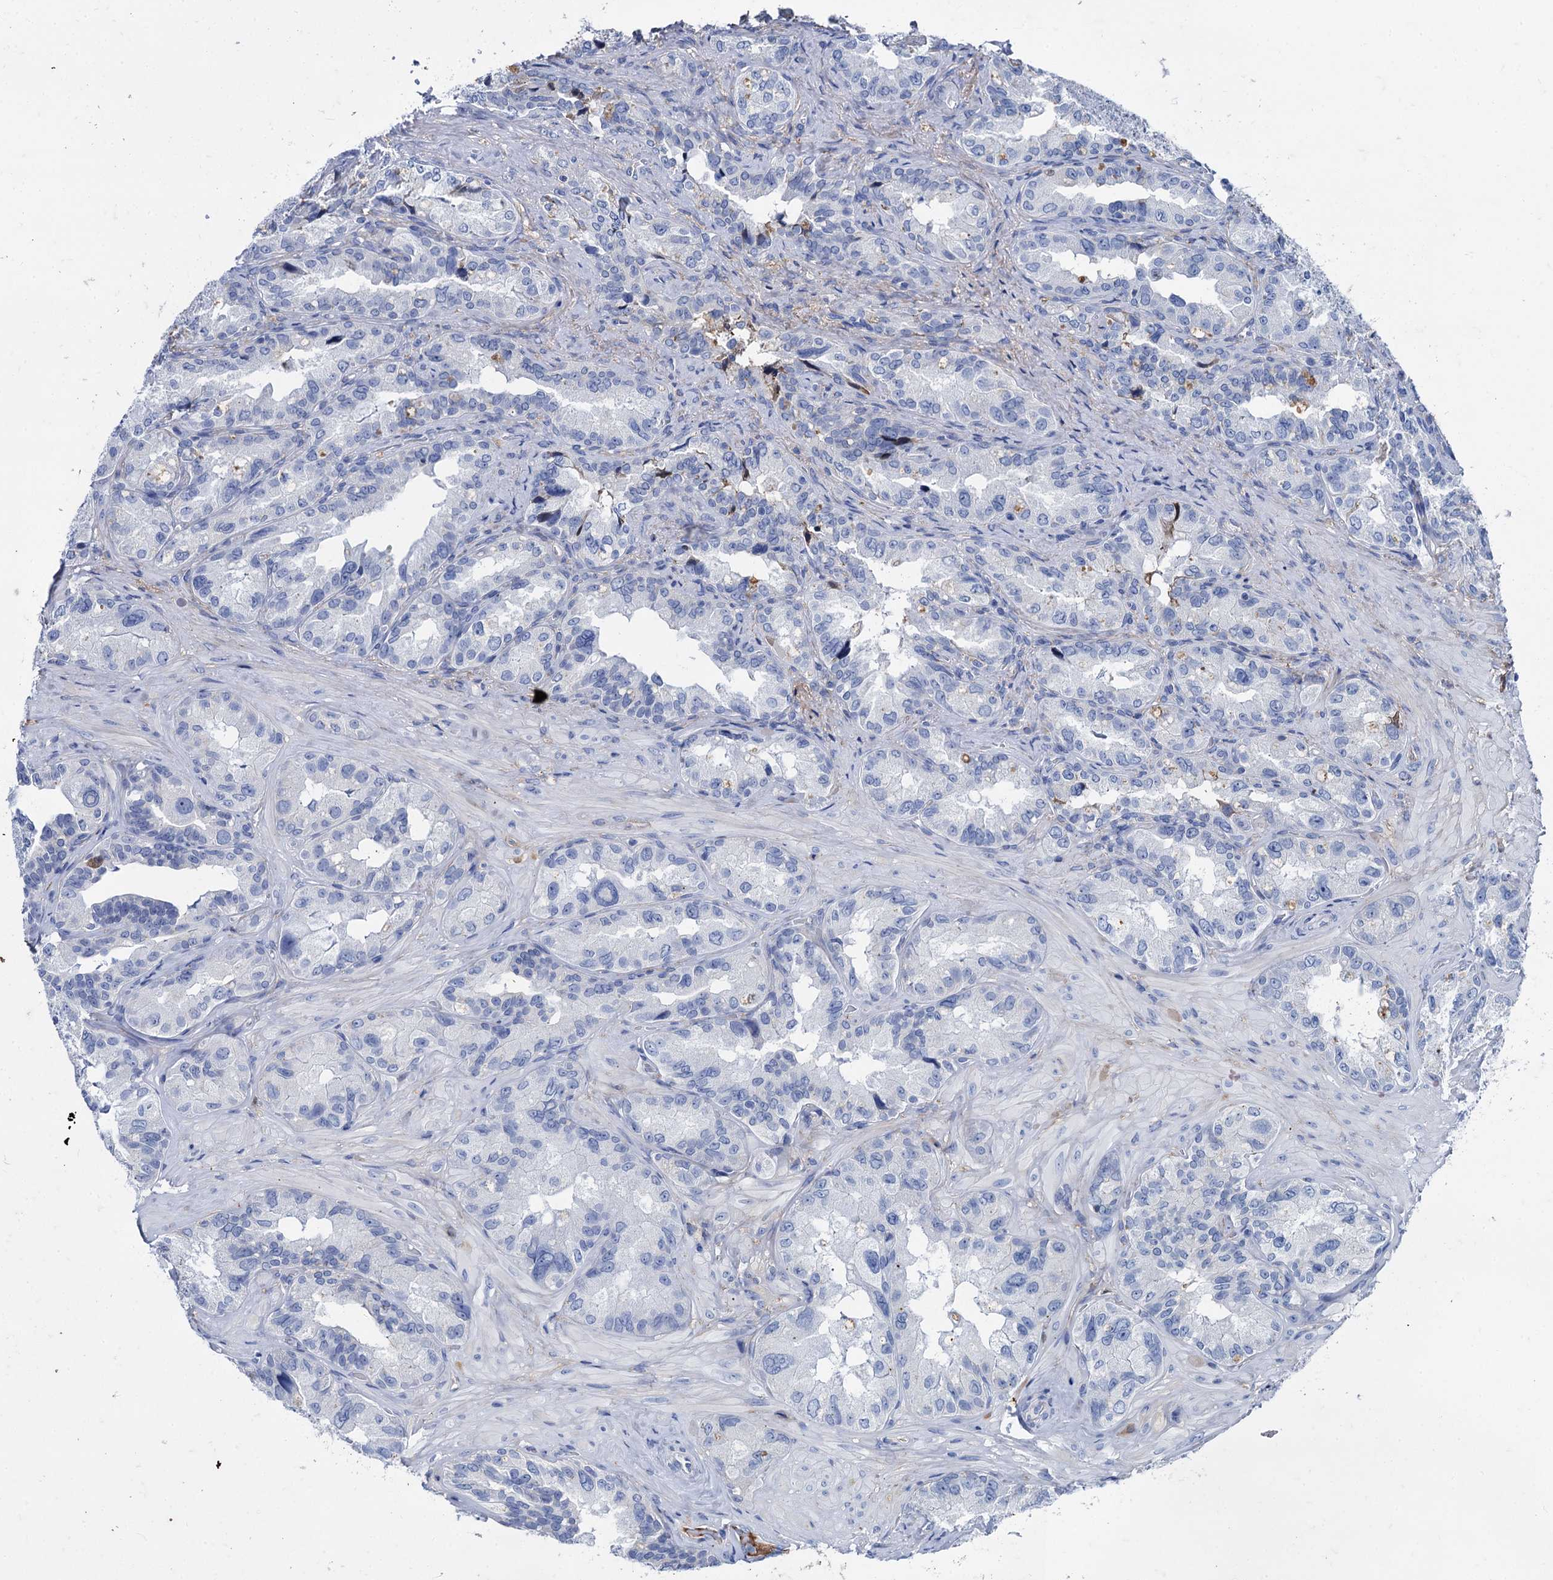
{"staining": {"intensity": "negative", "quantity": "none", "location": "none"}, "tissue": "seminal vesicle", "cell_type": "Glandular cells", "image_type": "normal", "snomed": [{"axis": "morphology", "description": "Normal tissue, NOS"}, {"axis": "topography", "description": "Seminal veicle"}, {"axis": "topography", "description": "Peripheral nerve tissue"}], "caption": "The IHC image has no significant positivity in glandular cells of seminal vesicle.", "gene": "TMEM72", "patient": {"sex": "male", "age": 67}}